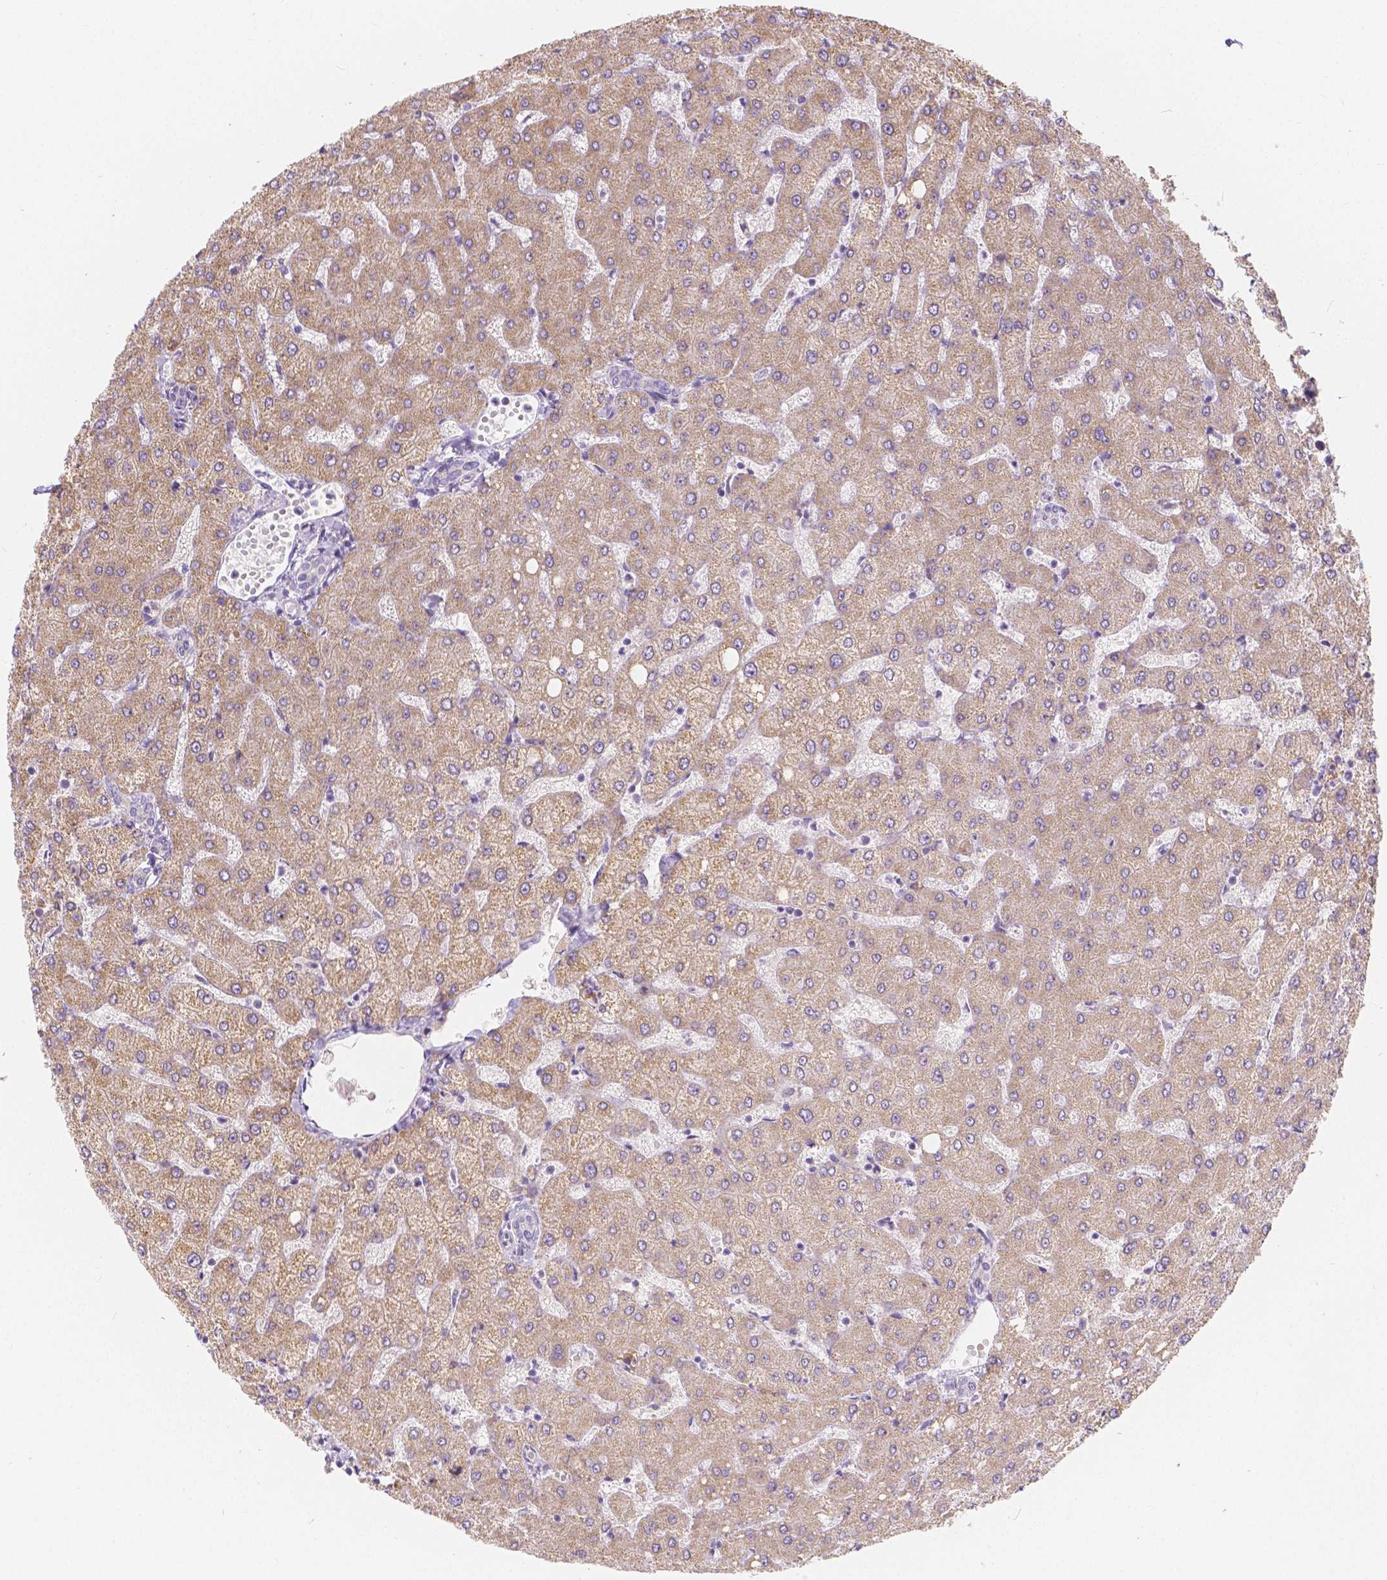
{"staining": {"intensity": "weak", "quantity": "25%-75%", "location": "cytoplasmic/membranous"}, "tissue": "liver", "cell_type": "Cholangiocytes", "image_type": "normal", "snomed": [{"axis": "morphology", "description": "Normal tissue, NOS"}, {"axis": "topography", "description": "Liver"}], "caption": "IHC (DAB) staining of normal human liver exhibits weak cytoplasmic/membranous protein positivity in about 25%-75% of cholangiocytes.", "gene": "RNF186", "patient": {"sex": "female", "age": 54}}